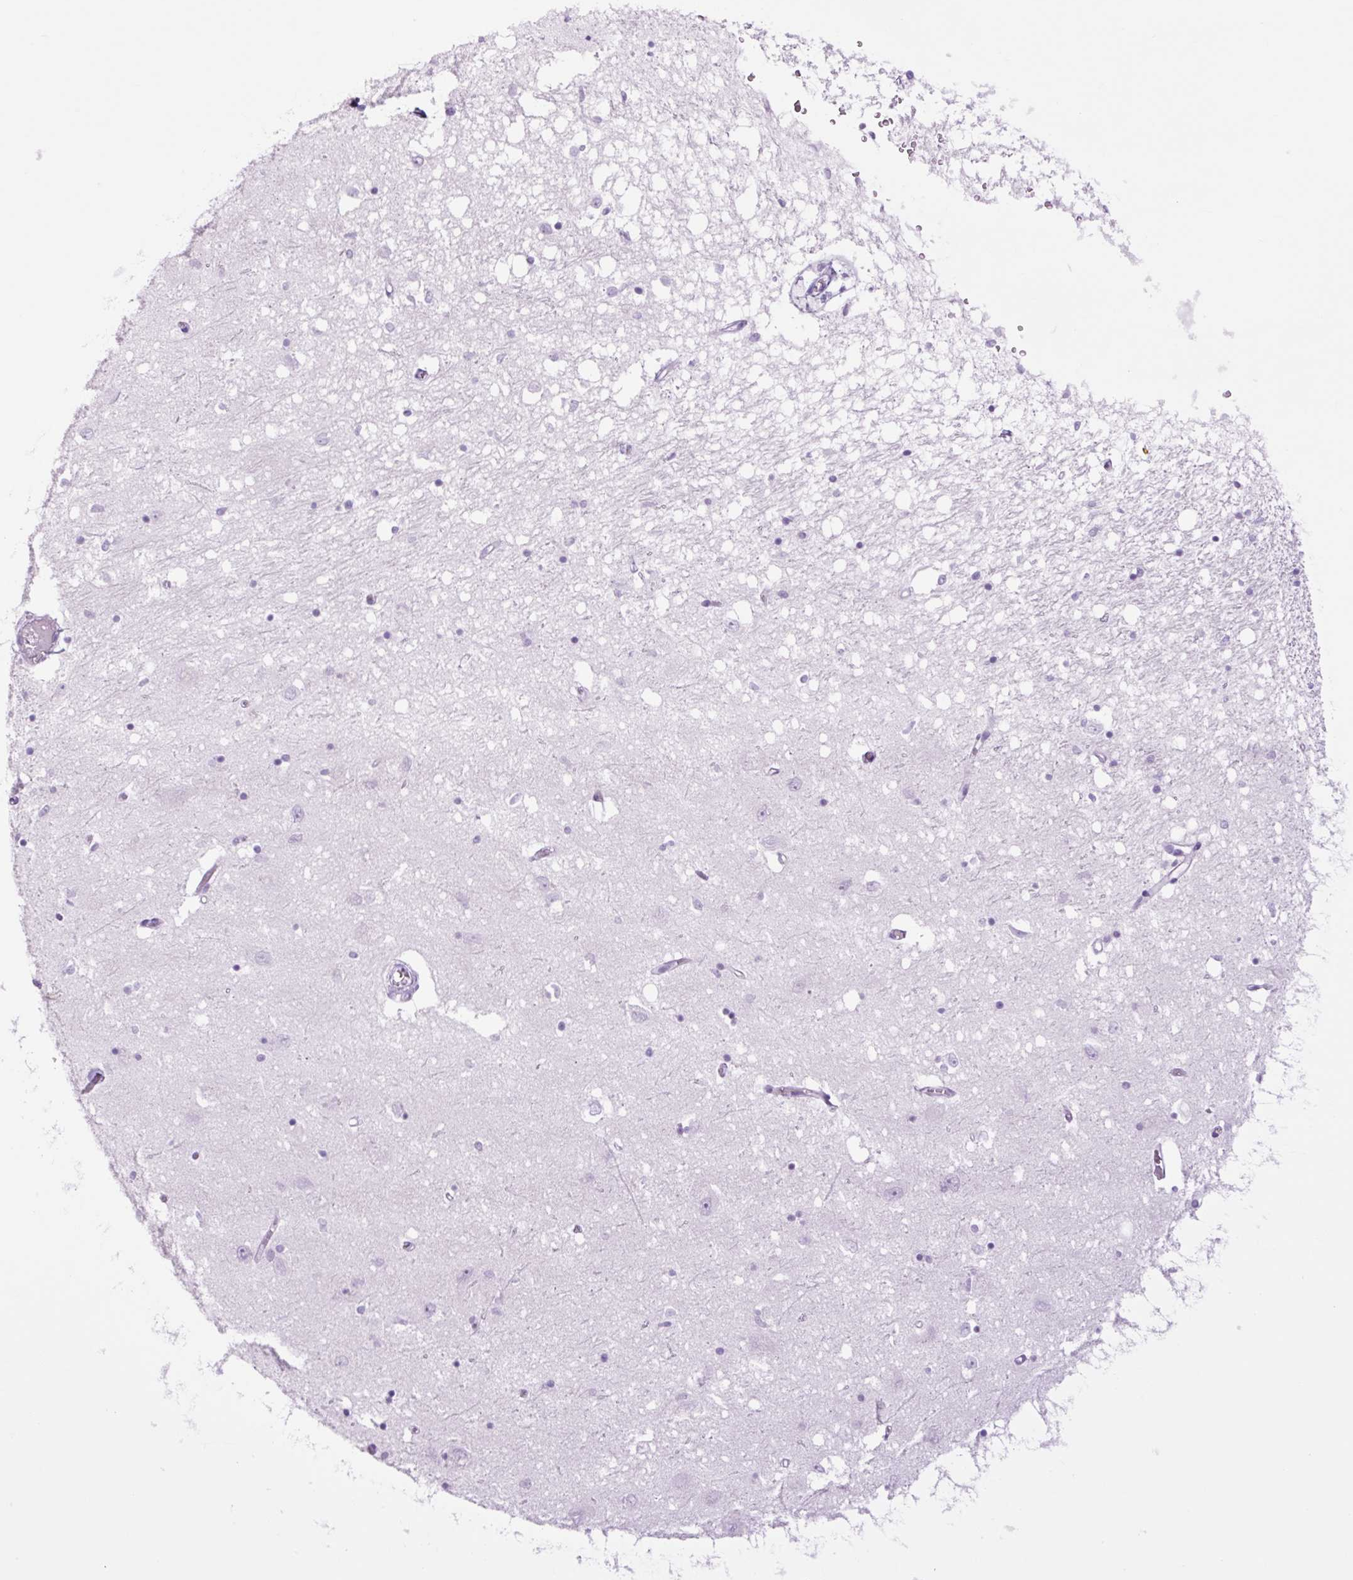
{"staining": {"intensity": "negative", "quantity": "none", "location": "none"}, "tissue": "caudate", "cell_type": "Glial cells", "image_type": "normal", "snomed": [{"axis": "morphology", "description": "Normal tissue, NOS"}, {"axis": "topography", "description": "Lateral ventricle wall"}], "caption": "Immunohistochemistry photomicrograph of unremarkable caudate: caudate stained with DAB demonstrates no significant protein expression in glial cells.", "gene": "TFF2", "patient": {"sex": "male", "age": 70}}